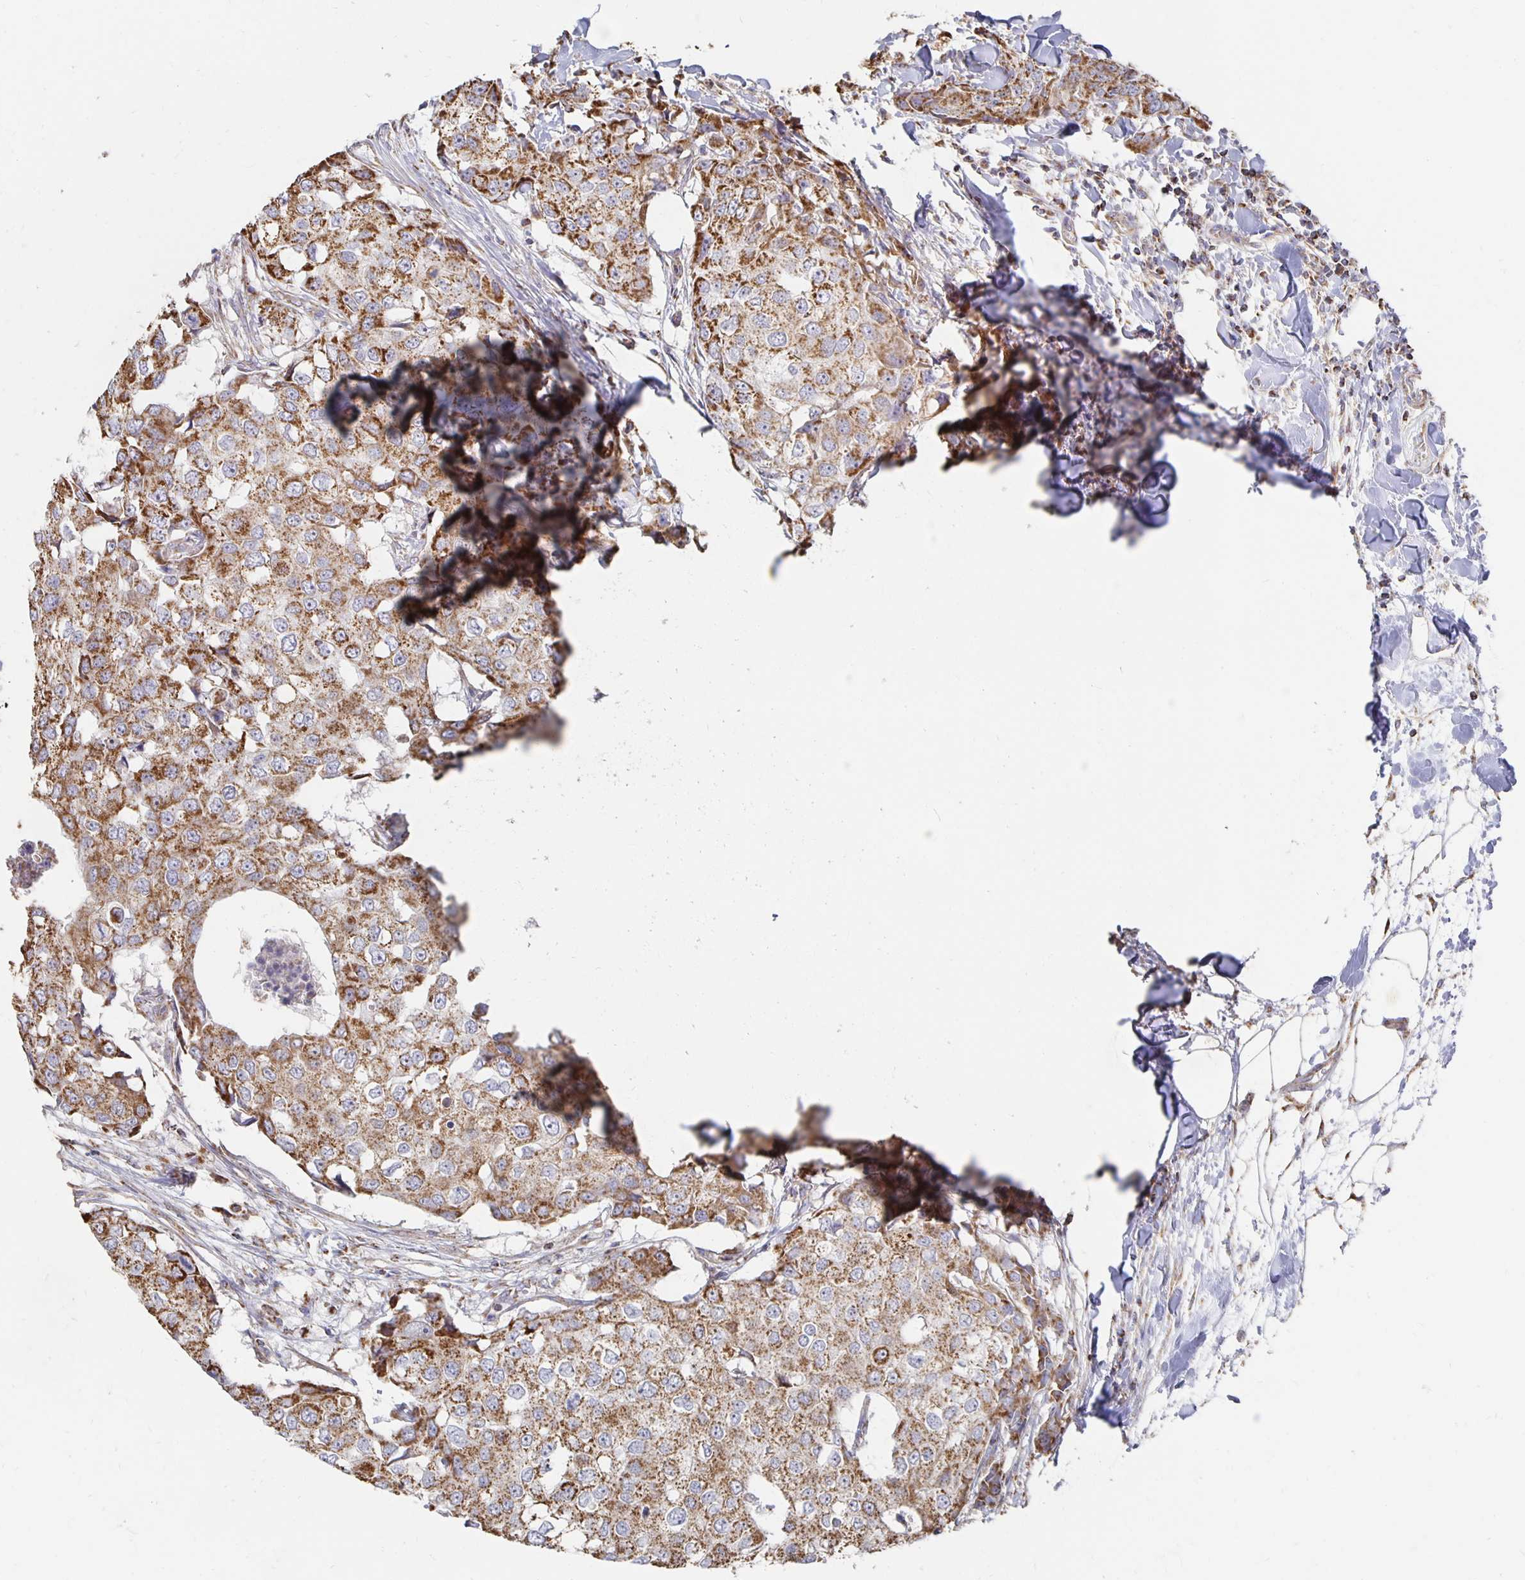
{"staining": {"intensity": "moderate", "quantity": "25%-75%", "location": "cytoplasmic/membranous"}, "tissue": "breast cancer", "cell_type": "Tumor cells", "image_type": "cancer", "snomed": [{"axis": "morphology", "description": "Duct carcinoma"}, {"axis": "topography", "description": "Breast"}], "caption": "Breast cancer (invasive ductal carcinoma) stained with a protein marker reveals moderate staining in tumor cells.", "gene": "NKX2-8", "patient": {"sex": "female", "age": 27}}